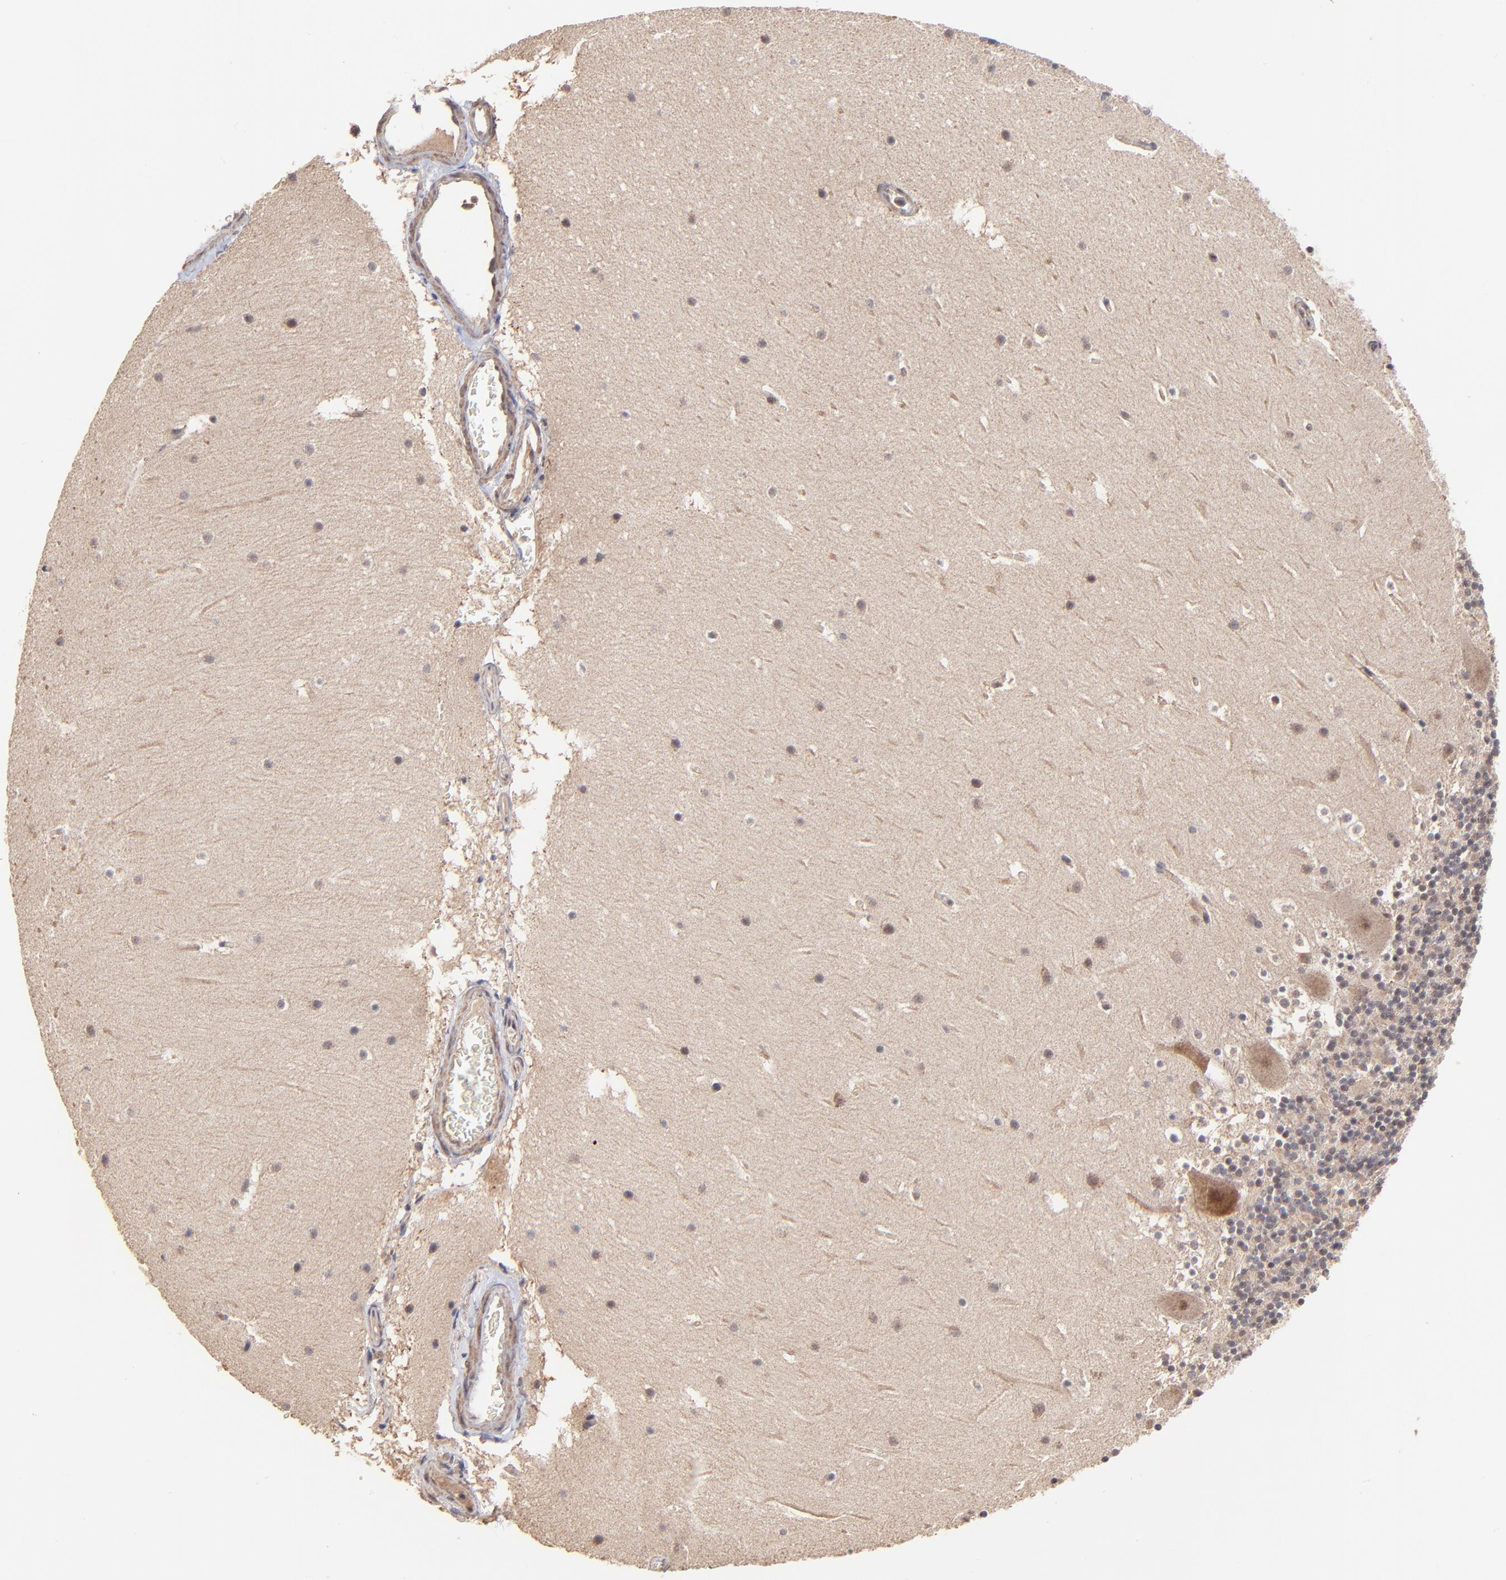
{"staining": {"intensity": "negative", "quantity": "none", "location": "none"}, "tissue": "cerebellum", "cell_type": "Cells in granular layer", "image_type": "normal", "snomed": [{"axis": "morphology", "description": "Normal tissue, NOS"}, {"axis": "topography", "description": "Cerebellum"}], "caption": "Micrograph shows no protein staining in cells in granular layer of benign cerebellum.", "gene": "BAIAP2L2", "patient": {"sex": "male", "age": 45}}